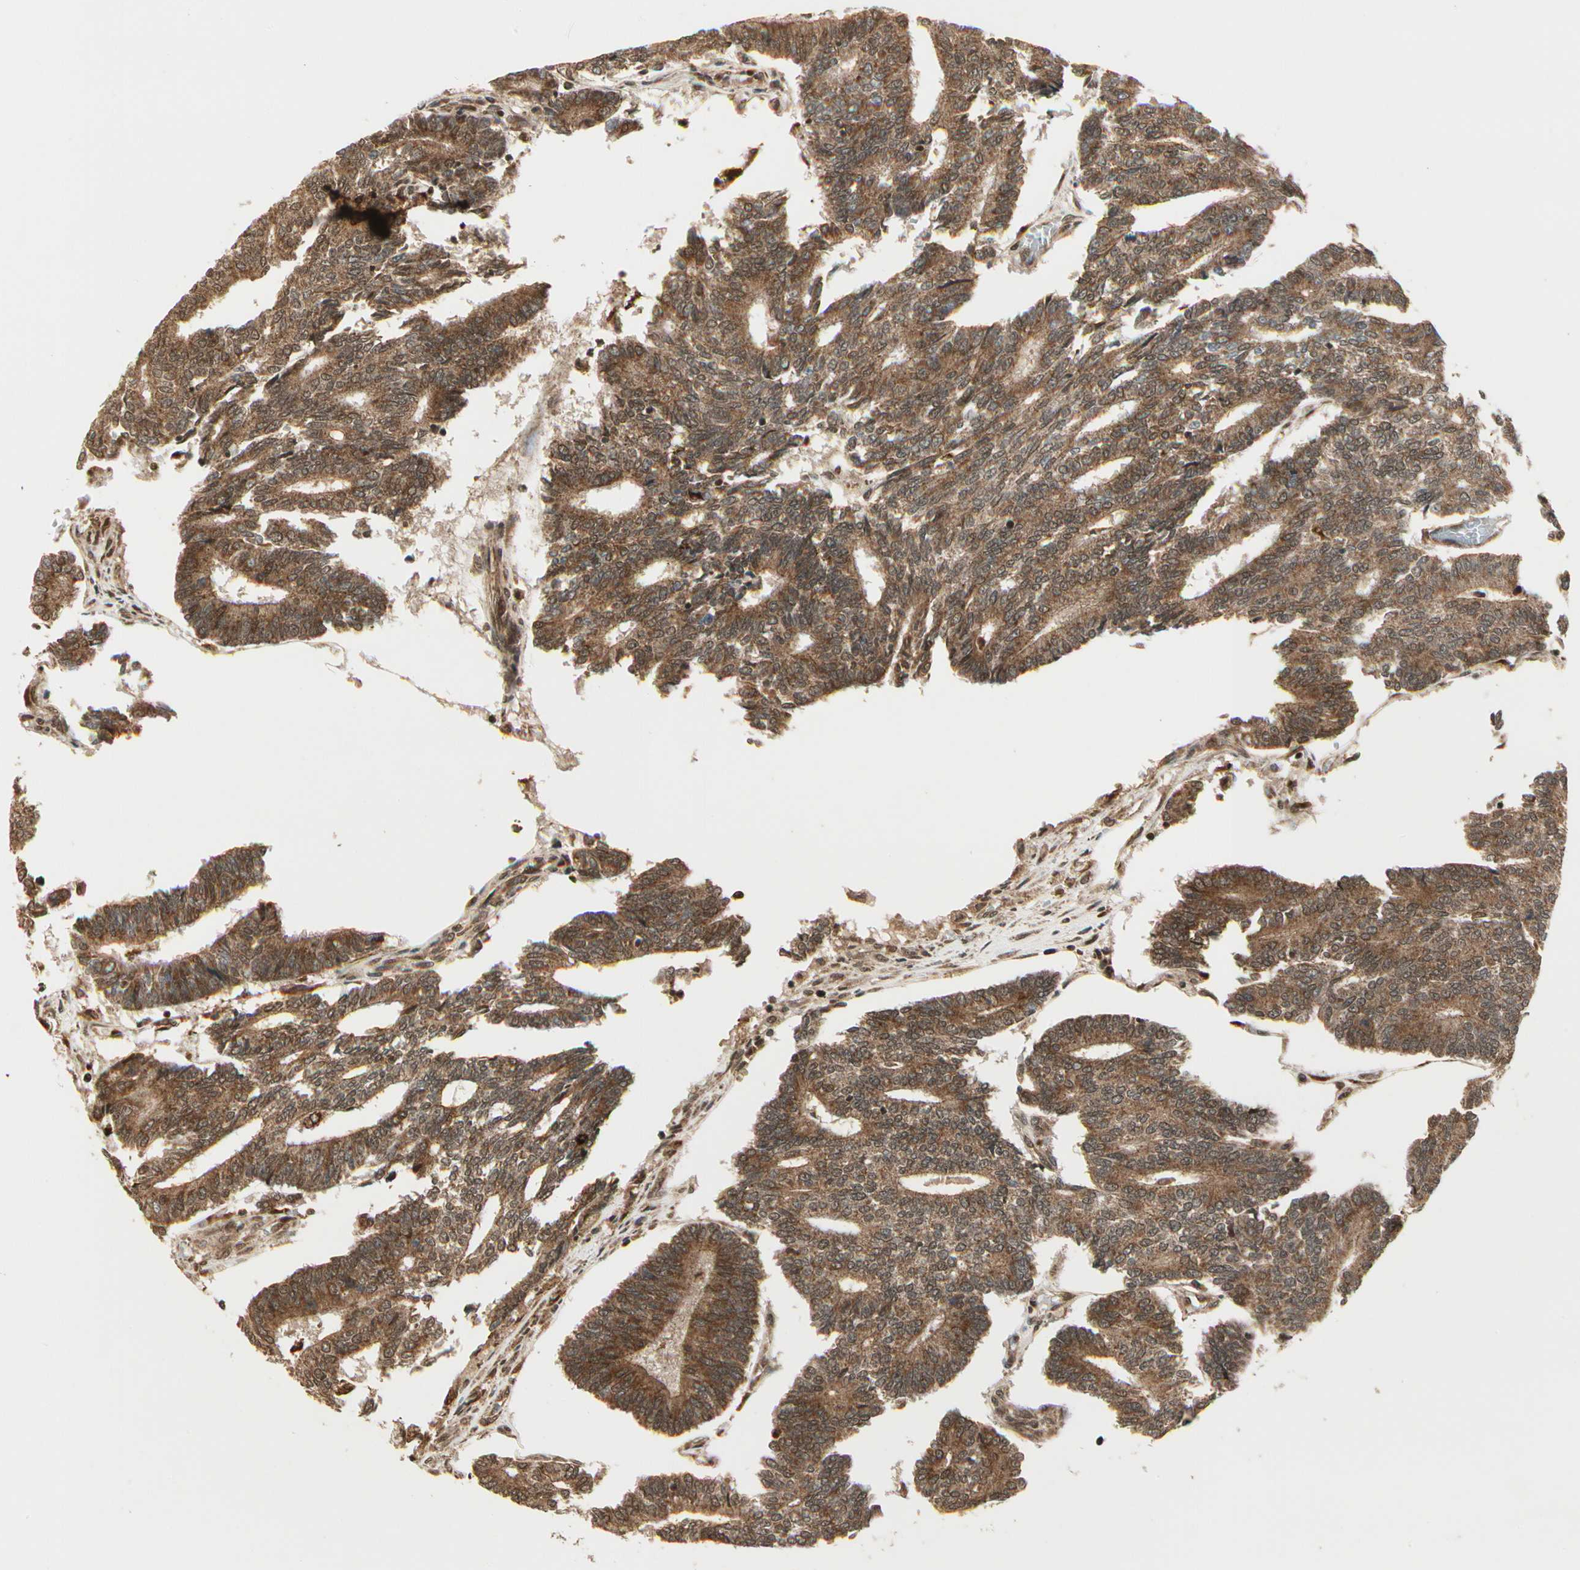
{"staining": {"intensity": "moderate", "quantity": ">75%", "location": "cytoplasmic/membranous"}, "tissue": "prostate cancer", "cell_type": "Tumor cells", "image_type": "cancer", "snomed": [{"axis": "morphology", "description": "Adenocarcinoma, High grade"}, {"axis": "topography", "description": "Prostate"}], "caption": "Approximately >75% of tumor cells in human prostate cancer reveal moderate cytoplasmic/membranous protein expression as visualized by brown immunohistochemical staining.", "gene": "GLUL", "patient": {"sex": "male", "age": 55}}